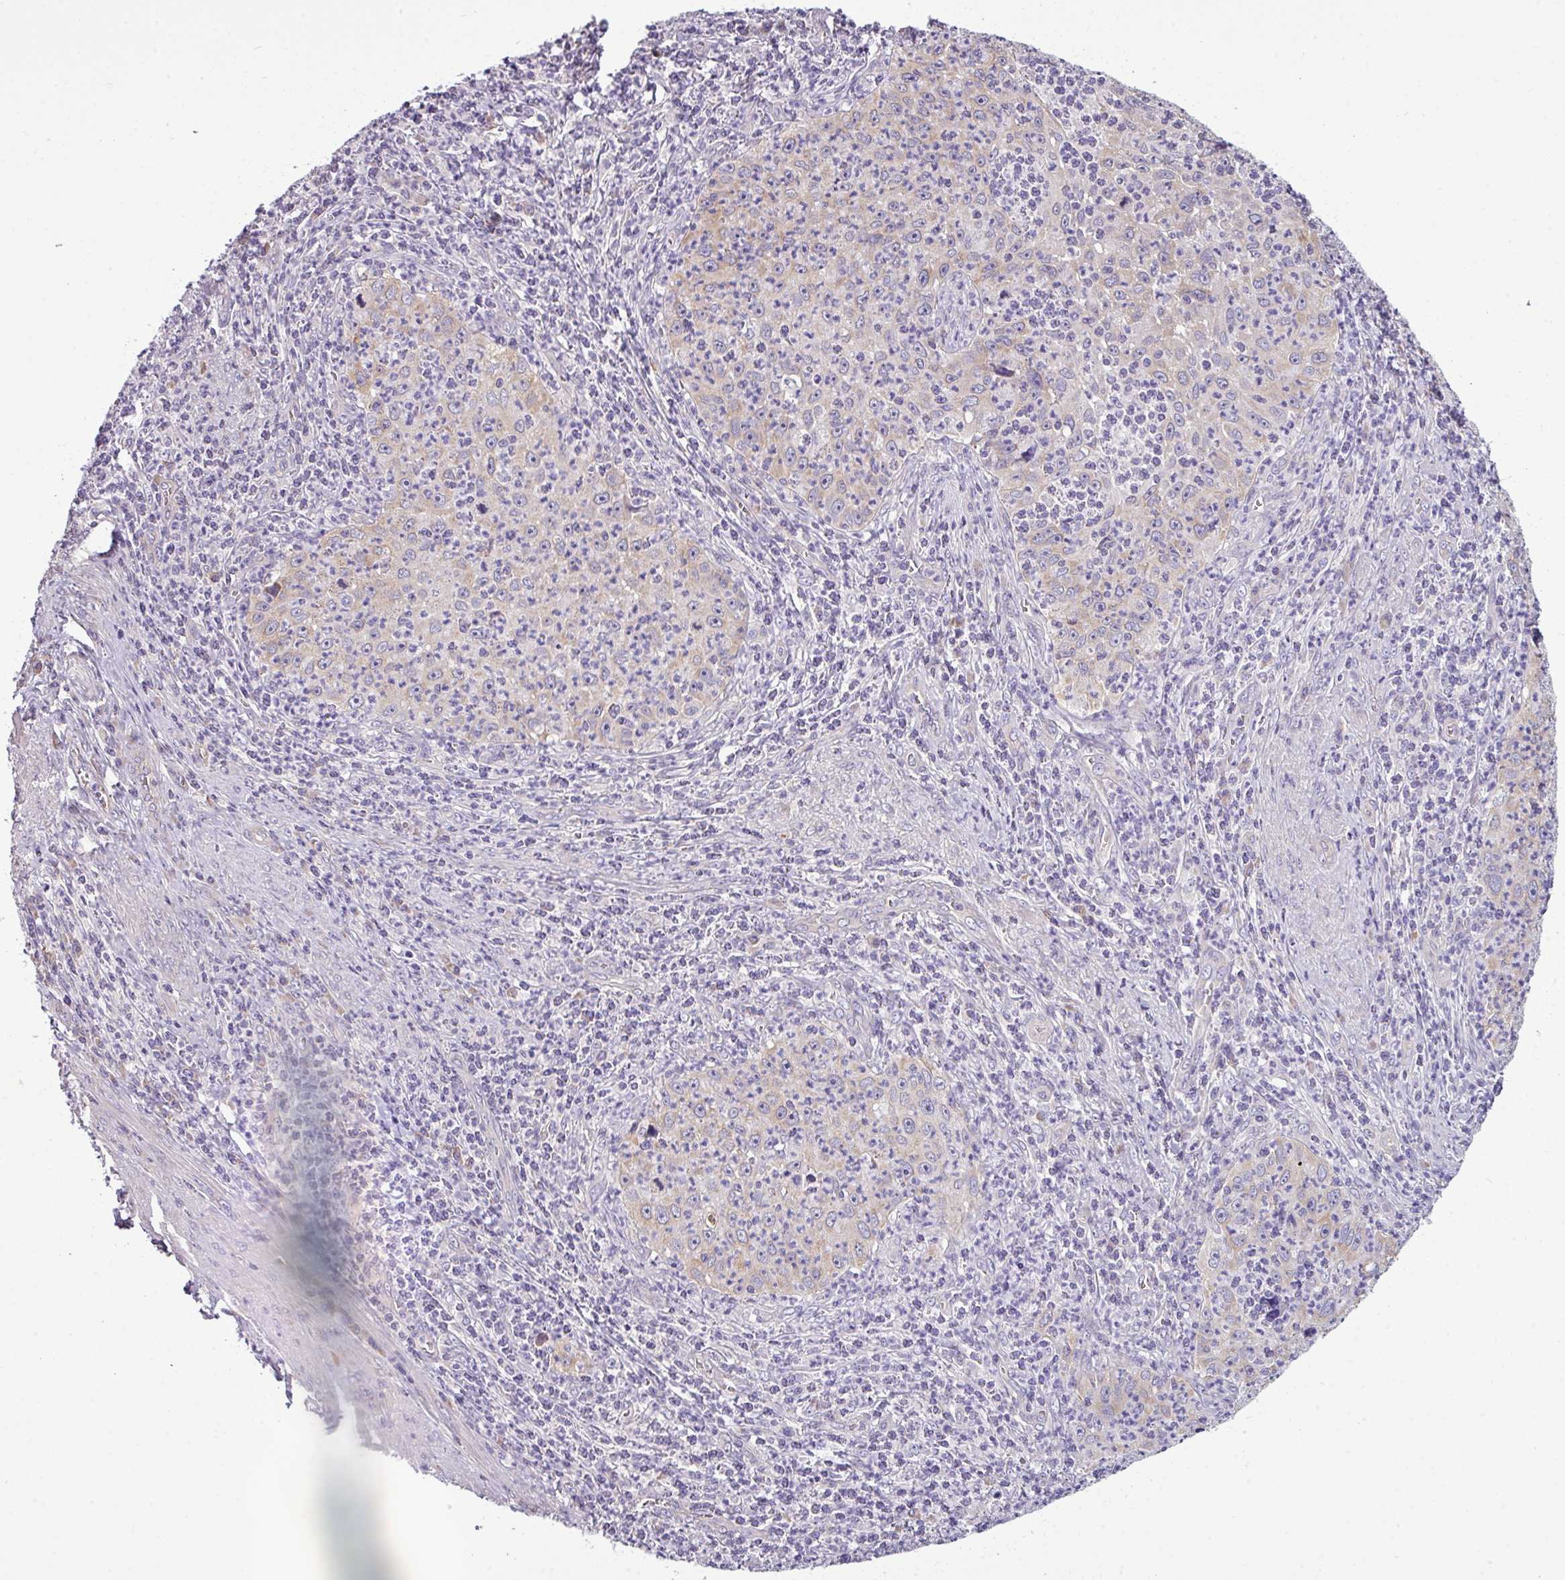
{"staining": {"intensity": "weak", "quantity": "<25%", "location": "cytoplasmic/membranous"}, "tissue": "cervical cancer", "cell_type": "Tumor cells", "image_type": "cancer", "snomed": [{"axis": "morphology", "description": "Squamous cell carcinoma, NOS"}, {"axis": "topography", "description": "Cervix"}], "caption": "High power microscopy histopathology image of an IHC micrograph of cervical cancer (squamous cell carcinoma), revealing no significant expression in tumor cells.", "gene": "AGAP5", "patient": {"sex": "female", "age": 30}}